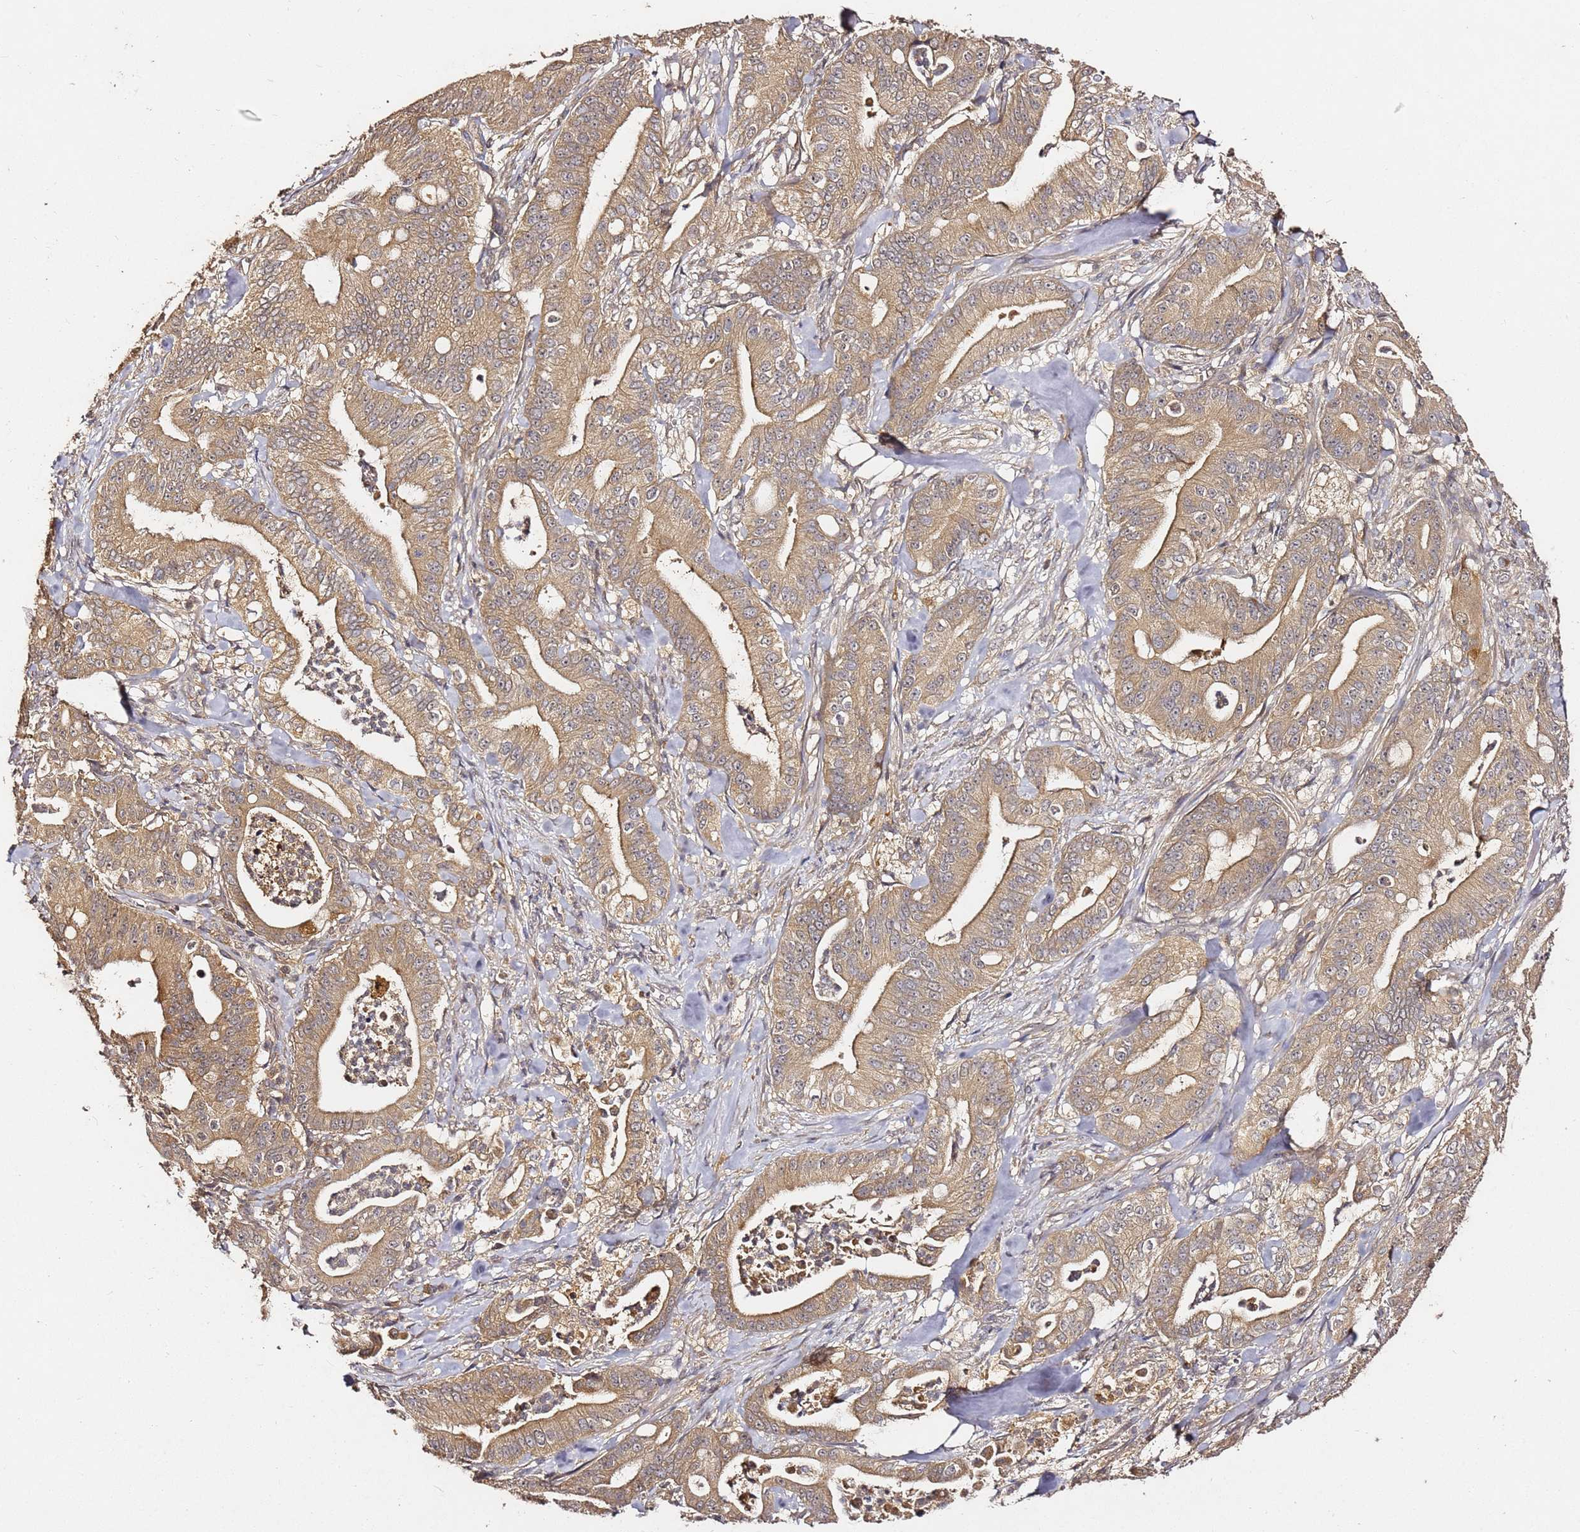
{"staining": {"intensity": "moderate", "quantity": ">75%", "location": "cytoplasmic/membranous"}, "tissue": "pancreatic cancer", "cell_type": "Tumor cells", "image_type": "cancer", "snomed": [{"axis": "morphology", "description": "Adenocarcinoma, NOS"}, {"axis": "topography", "description": "Pancreas"}], "caption": "This image demonstrates adenocarcinoma (pancreatic) stained with immunohistochemistry to label a protein in brown. The cytoplasmic/membranous of tumor cells show moderate positivity for the protein. Nuclei are counter-stained blue.", "gene": "C6orf136", "patient": {"sex": "male", "age": 71}}